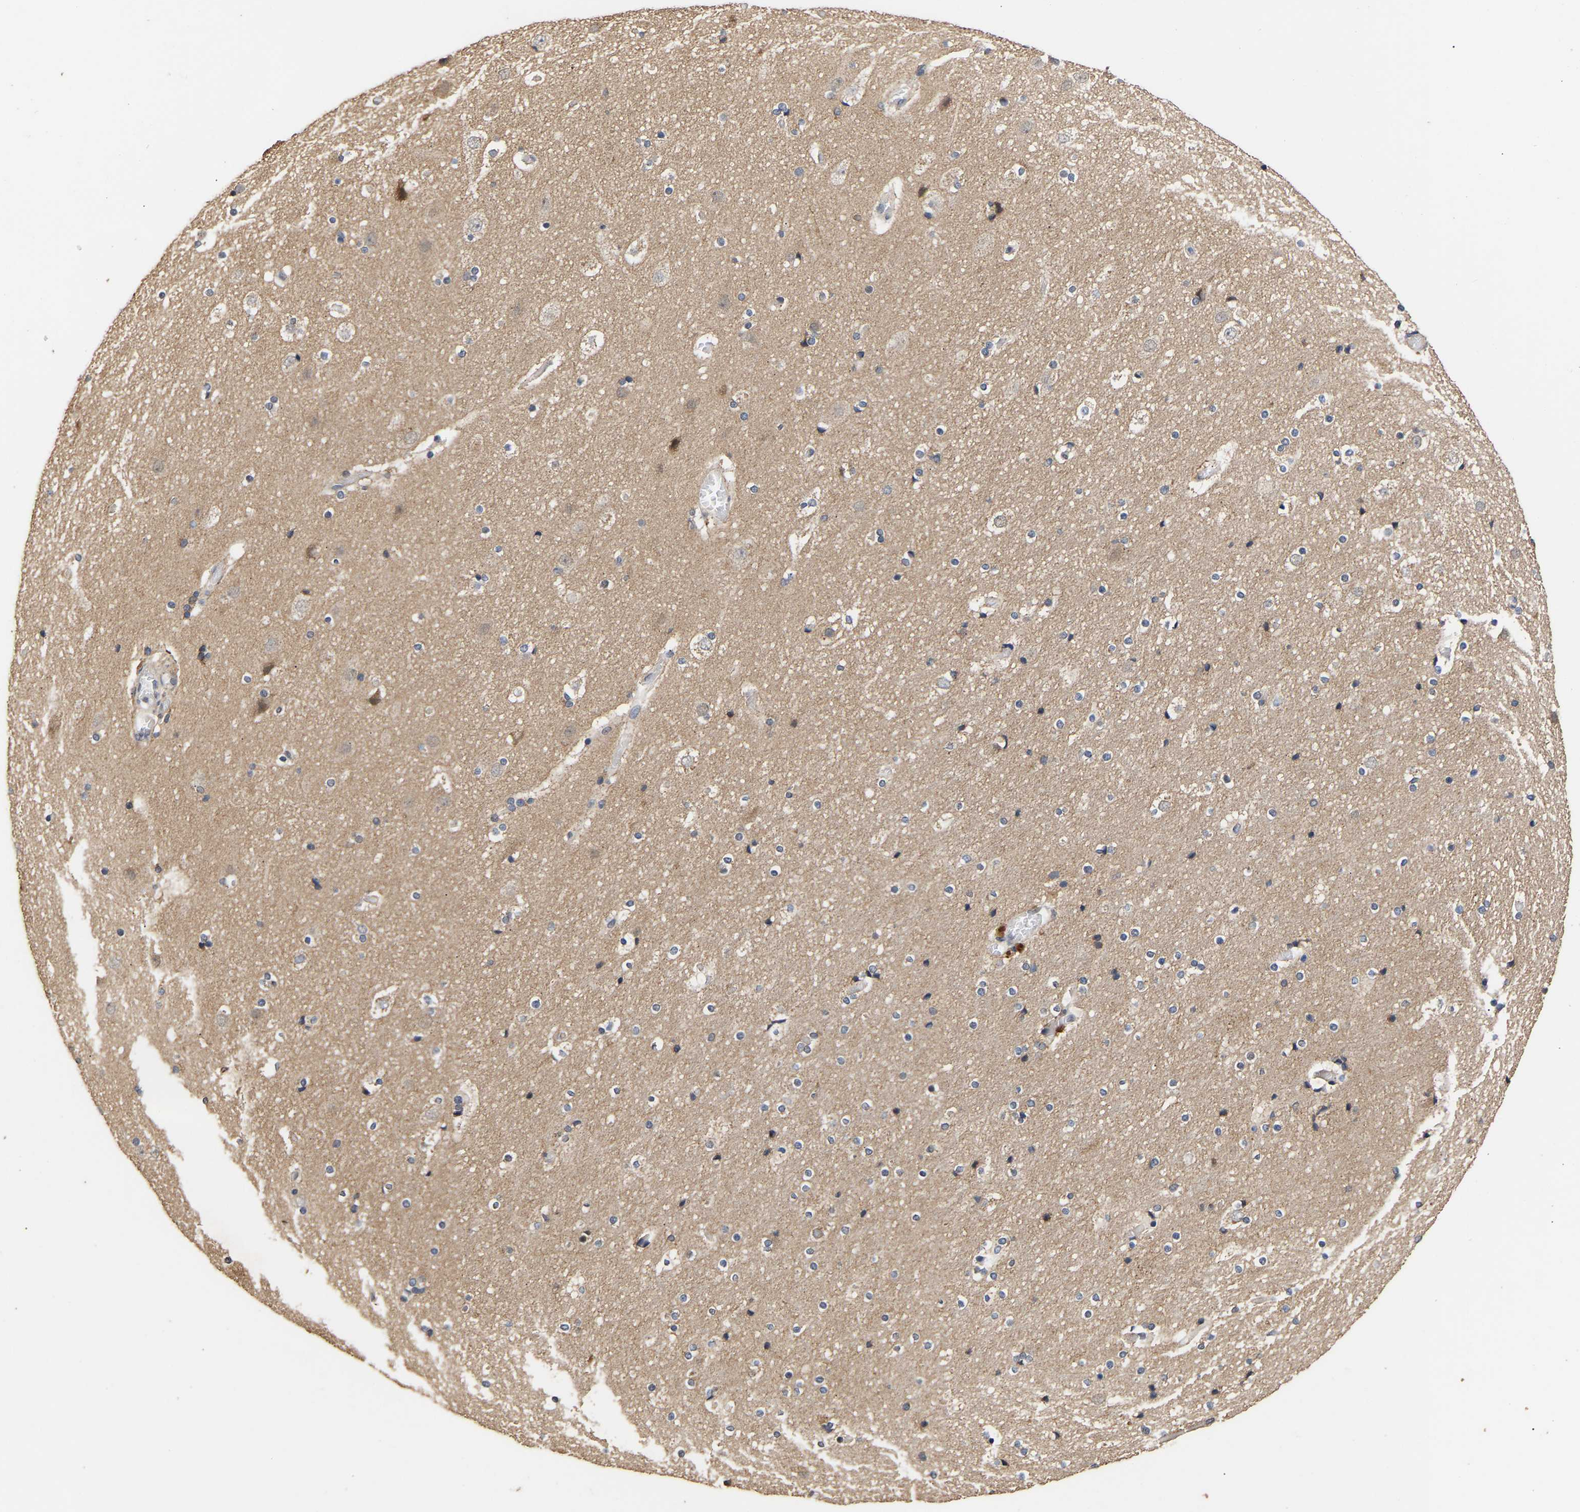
{"staining": {"intensity": "moderate", "quantity": "25%-75%", "location": "cytoplasmic/membranous"}, "tissue": "cerebral cortex", "cell_type": "Endothelial cells", "image_type": "normal", "snomed": [{"axis": "morphology", "description": "Normal tissue, NOS"}, {"axis": "topography", "description": "Cerebral cortex"}], "caption": "Protein expression by IHC displays moderate cytoplasmic/membranous staining in approximately 25%-75% of endothelial cells in benign cerebral cortex.", "gene": "ZNF26", "patient": {"sex": "male", "age": 57}}